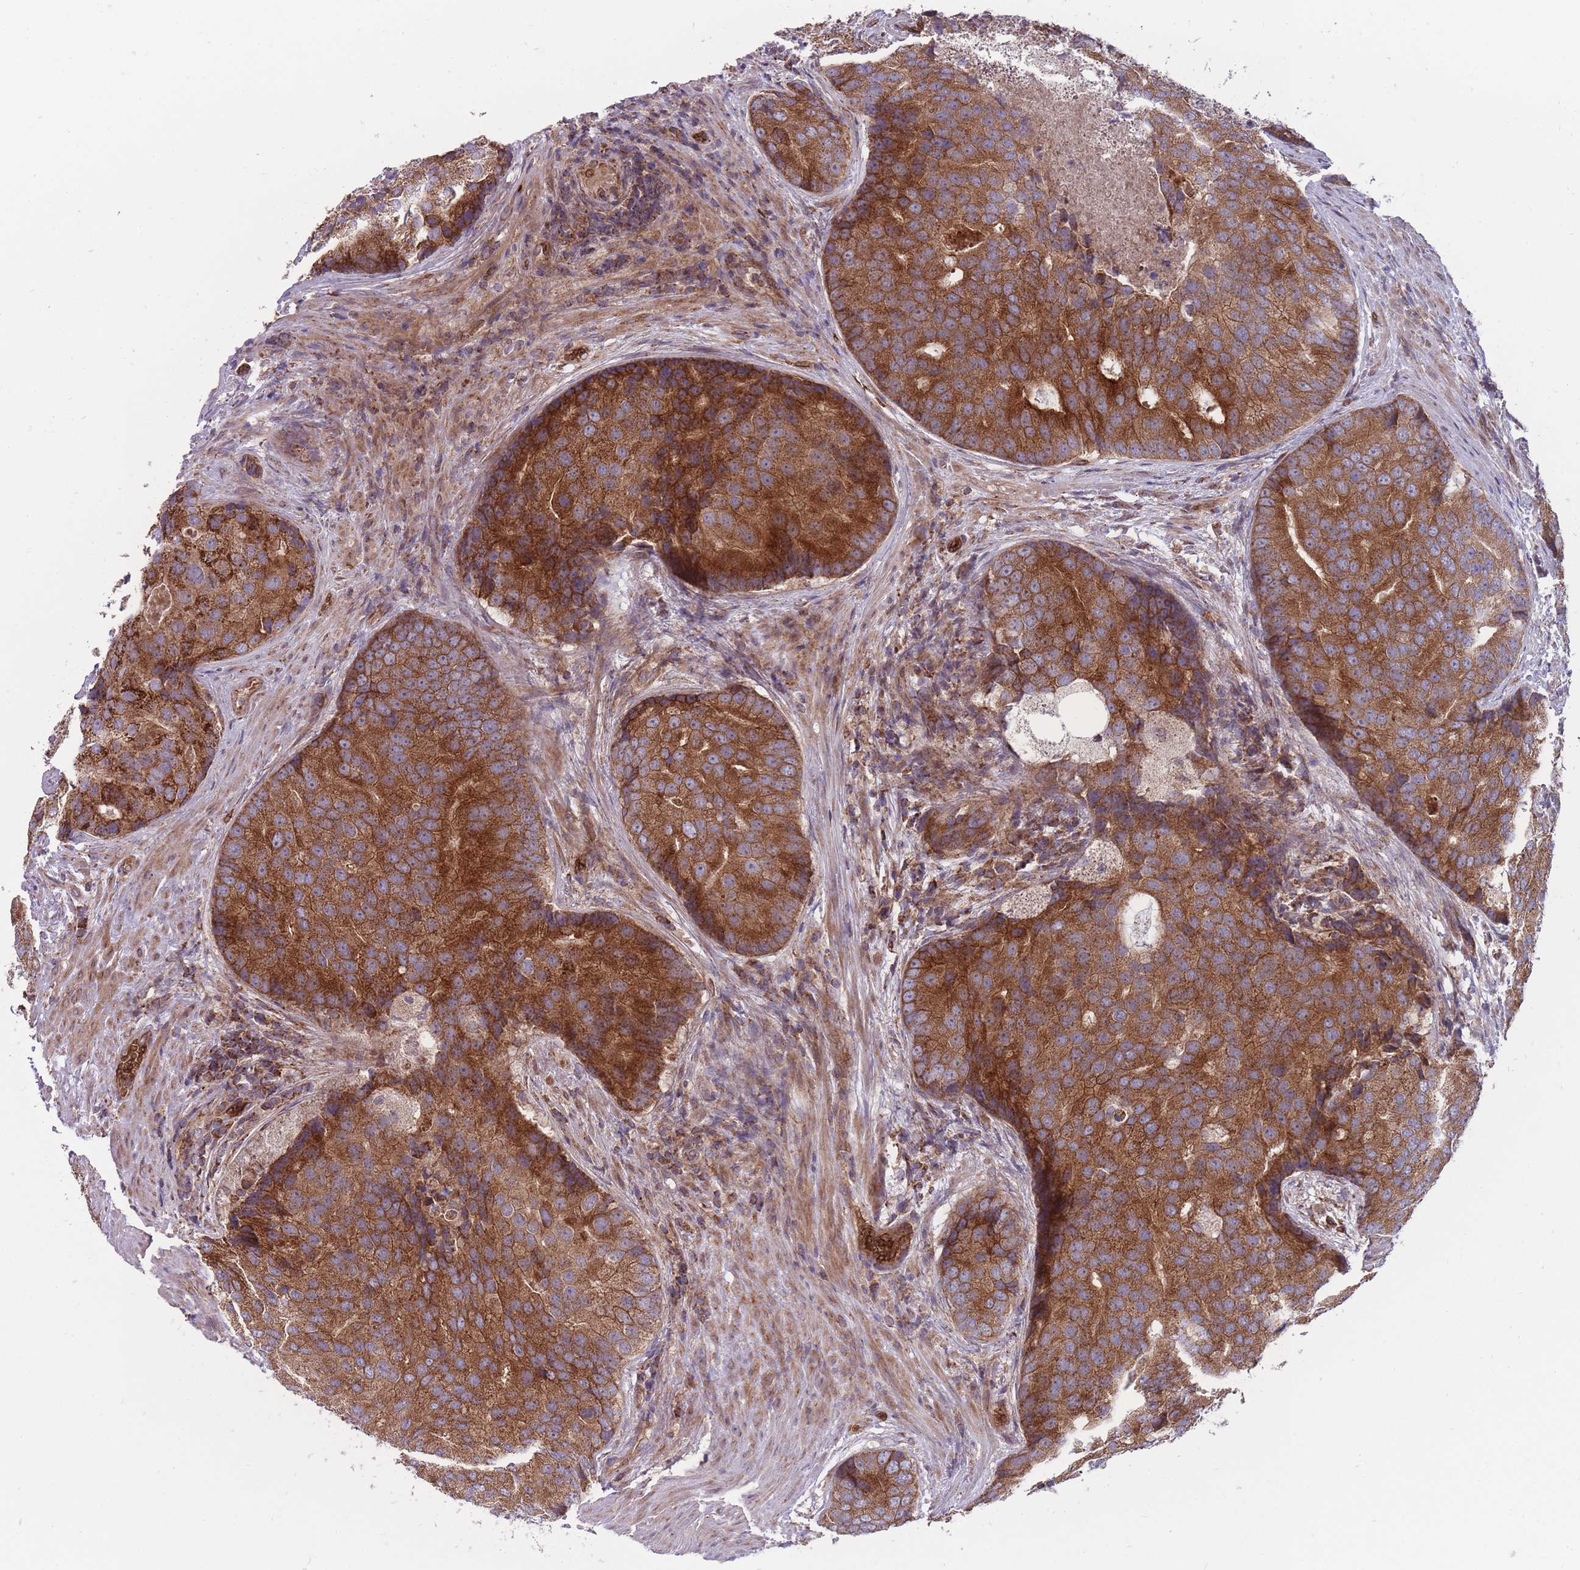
{"staining": {"intensity": "strong", "quantity": ">75%", "location": "cytoplasmic/membranous"}, "tissue": "prostate cancer", "cell_type": "Tumor cells", "image_type": "cancer", "snomed": [{"axis": "morphology", "description": "Adenocarcinoma, High grade"}, {"axis": "topography", "description": "Prostate"}], "caption": "Immunohistochemical staining of human high-grade adenocarcinoma (prostate) exhibits high levels of strong cytoplasmic/membranous protein staining in about >75% of tumor cells. The staining was performed using DAB (3,3'-diaminobenzidine) to visualize the protein expression in brown, while the nuclei were stained in blue with hematoxylin (Magnification: 20x).", "gene": "ANKRD10", "patient": {"sex": "male", "age": 62}}